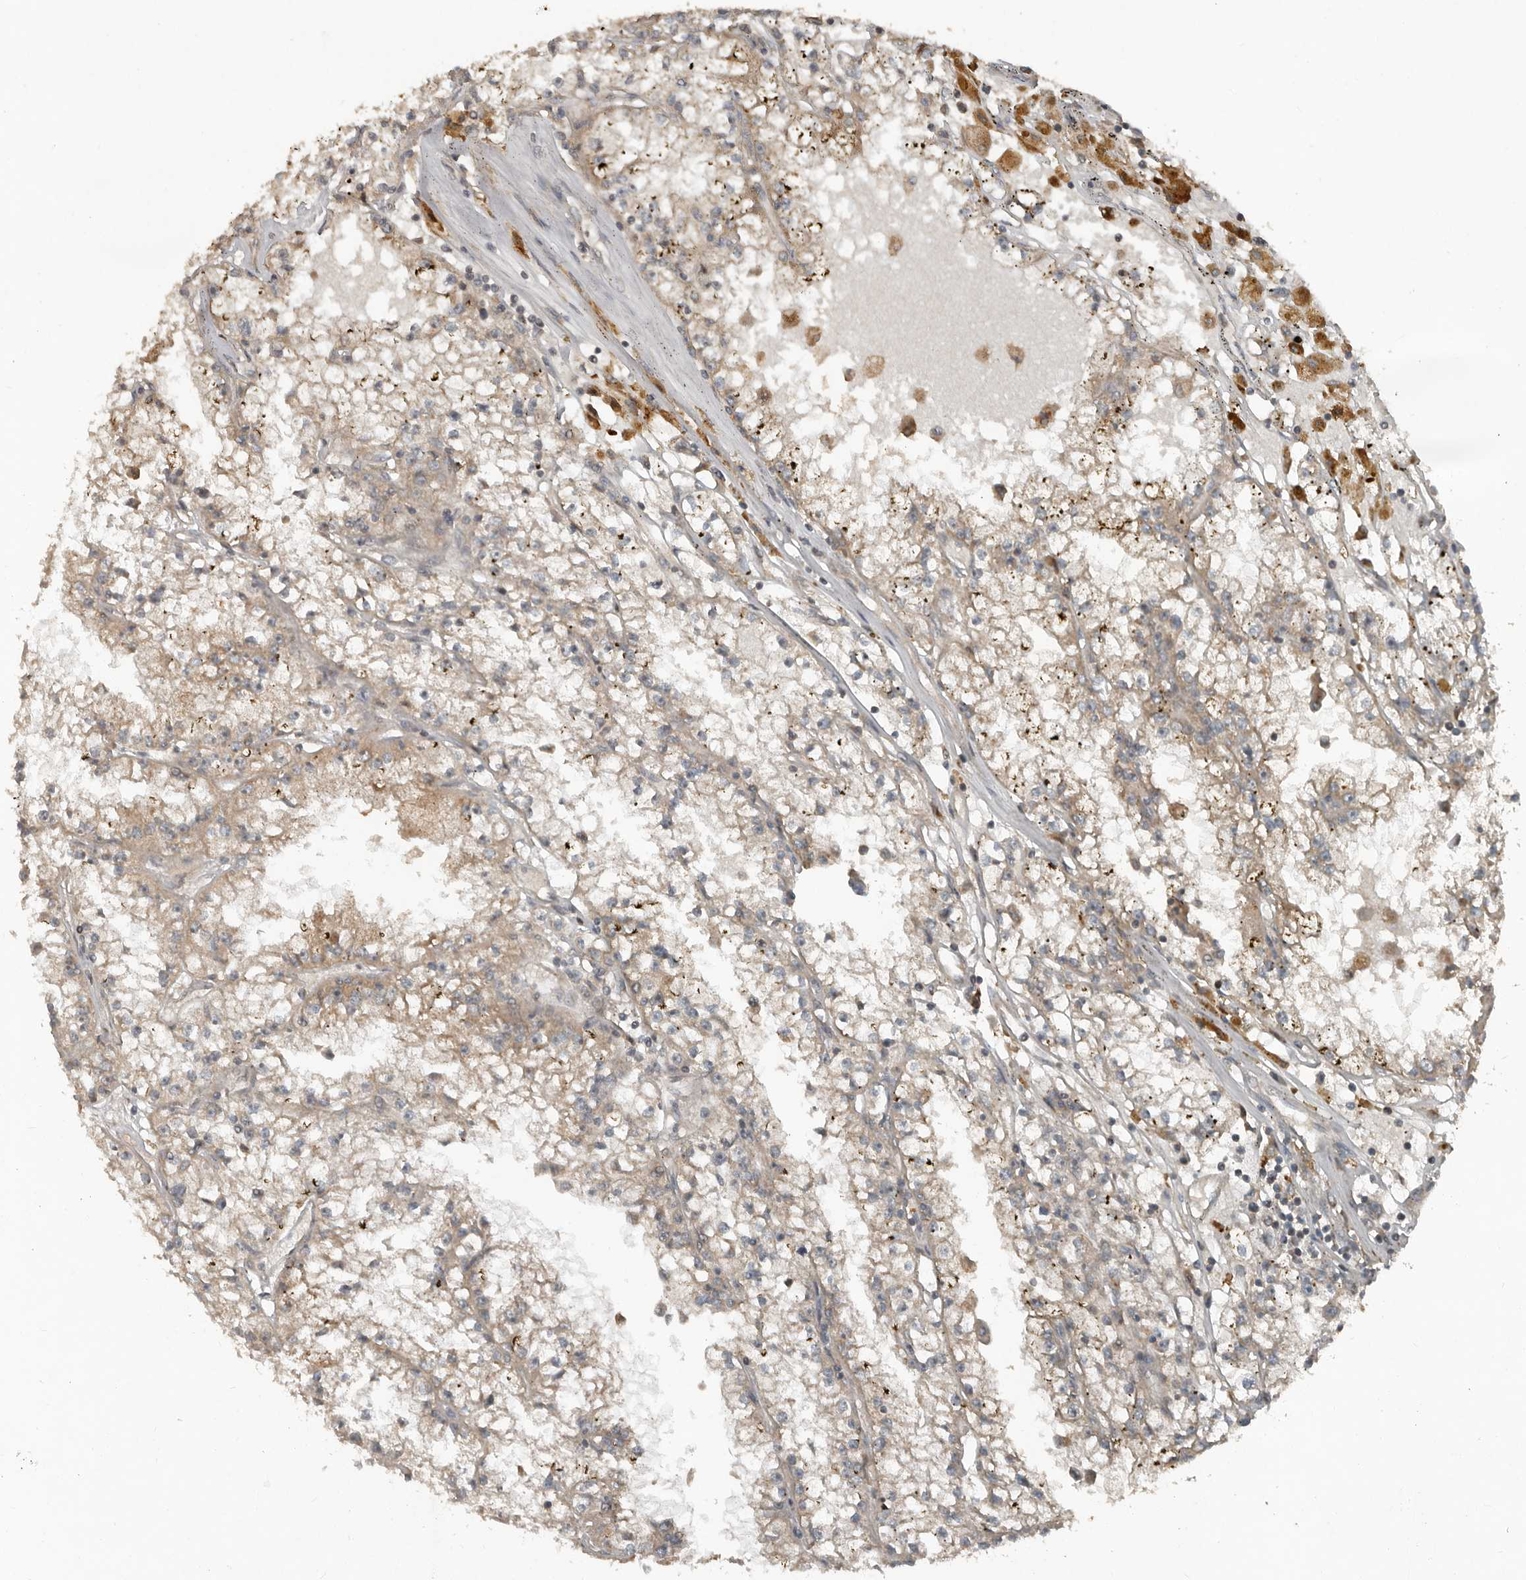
{"staining": {"intensity": "weak", "quantity": ">75%", "location": "cytoplasmic/membranous"}, "tissue": "renal cancer", "cell_type": "Tumor cells", "image_type": "cancer", "snomed": [{"axis": "morphology", "description": "Adenocarcinoma, NOS"}, {"axis": "topography", "description": "Kidney"}], "caption": "A photomicrograph of human renal adenocarcinoma stained for a protein displays weak cytoplasmic/membranous brown staining in tumor cells. (Stains: DAB in brown, nuclei in blue, Microscopy: brightfield microscopy at high magnification).", "gene": "SLC6A7", "patient": {"sex": "male", "age": 56}}